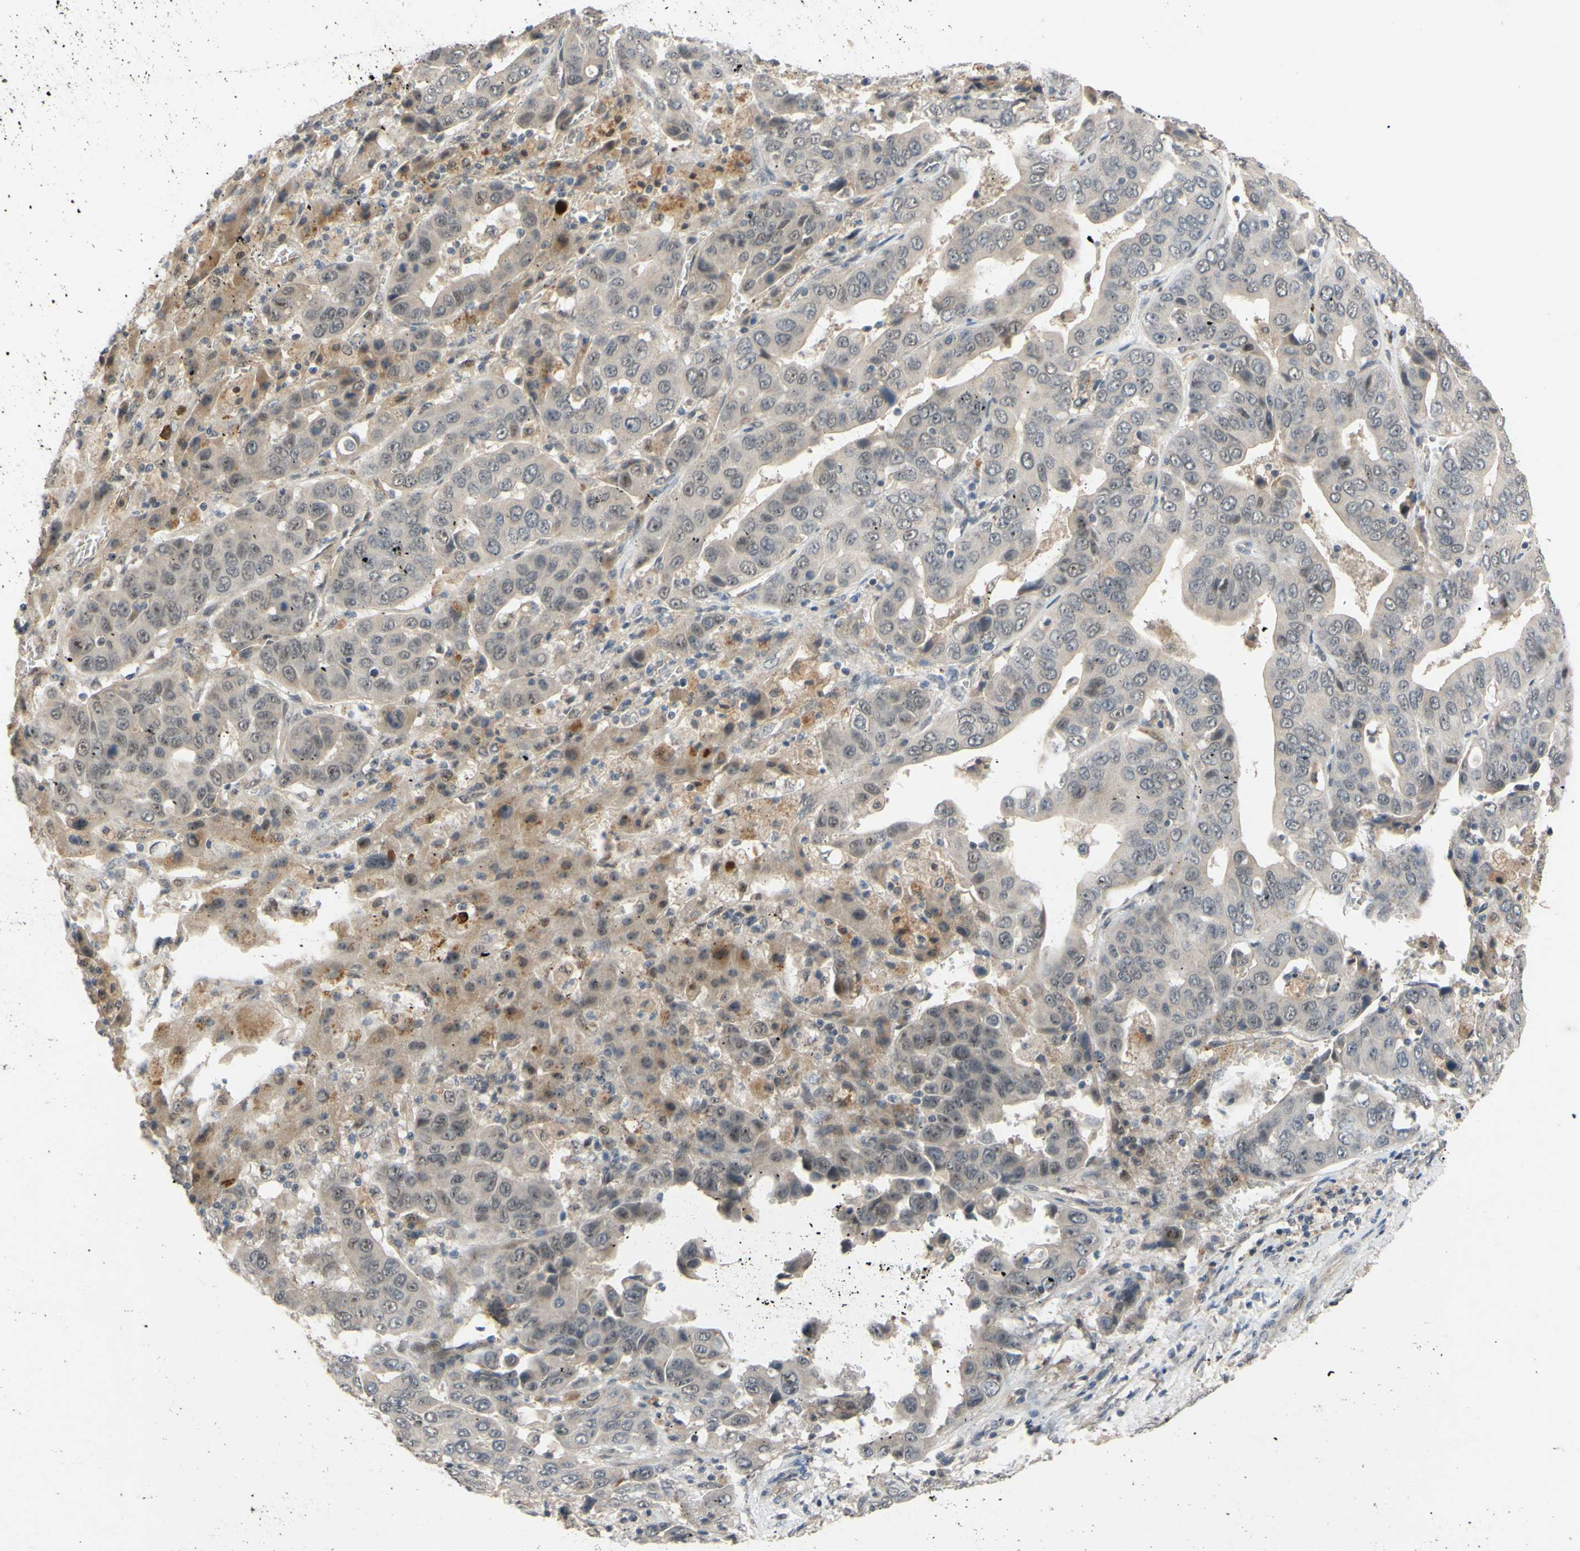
{"staining": {"intensity": "weak", "quantity": "25%-75%", "location": "cytoplasmic/membranous"}, "tissue": "liver cancer", "cell_type": "Tumor cells", "image_type": "cancer", "snomed": [{"axis": "morphology", "description": "Cholangiocarcinoma"}, {"axis": "topography", "description": "Liver"}], "caption": "Liver cancer stained with a protein marker reveals weak staining in tumor cells.", "gene": "ALK", "patient": {"sex": "female", "age": 52}}